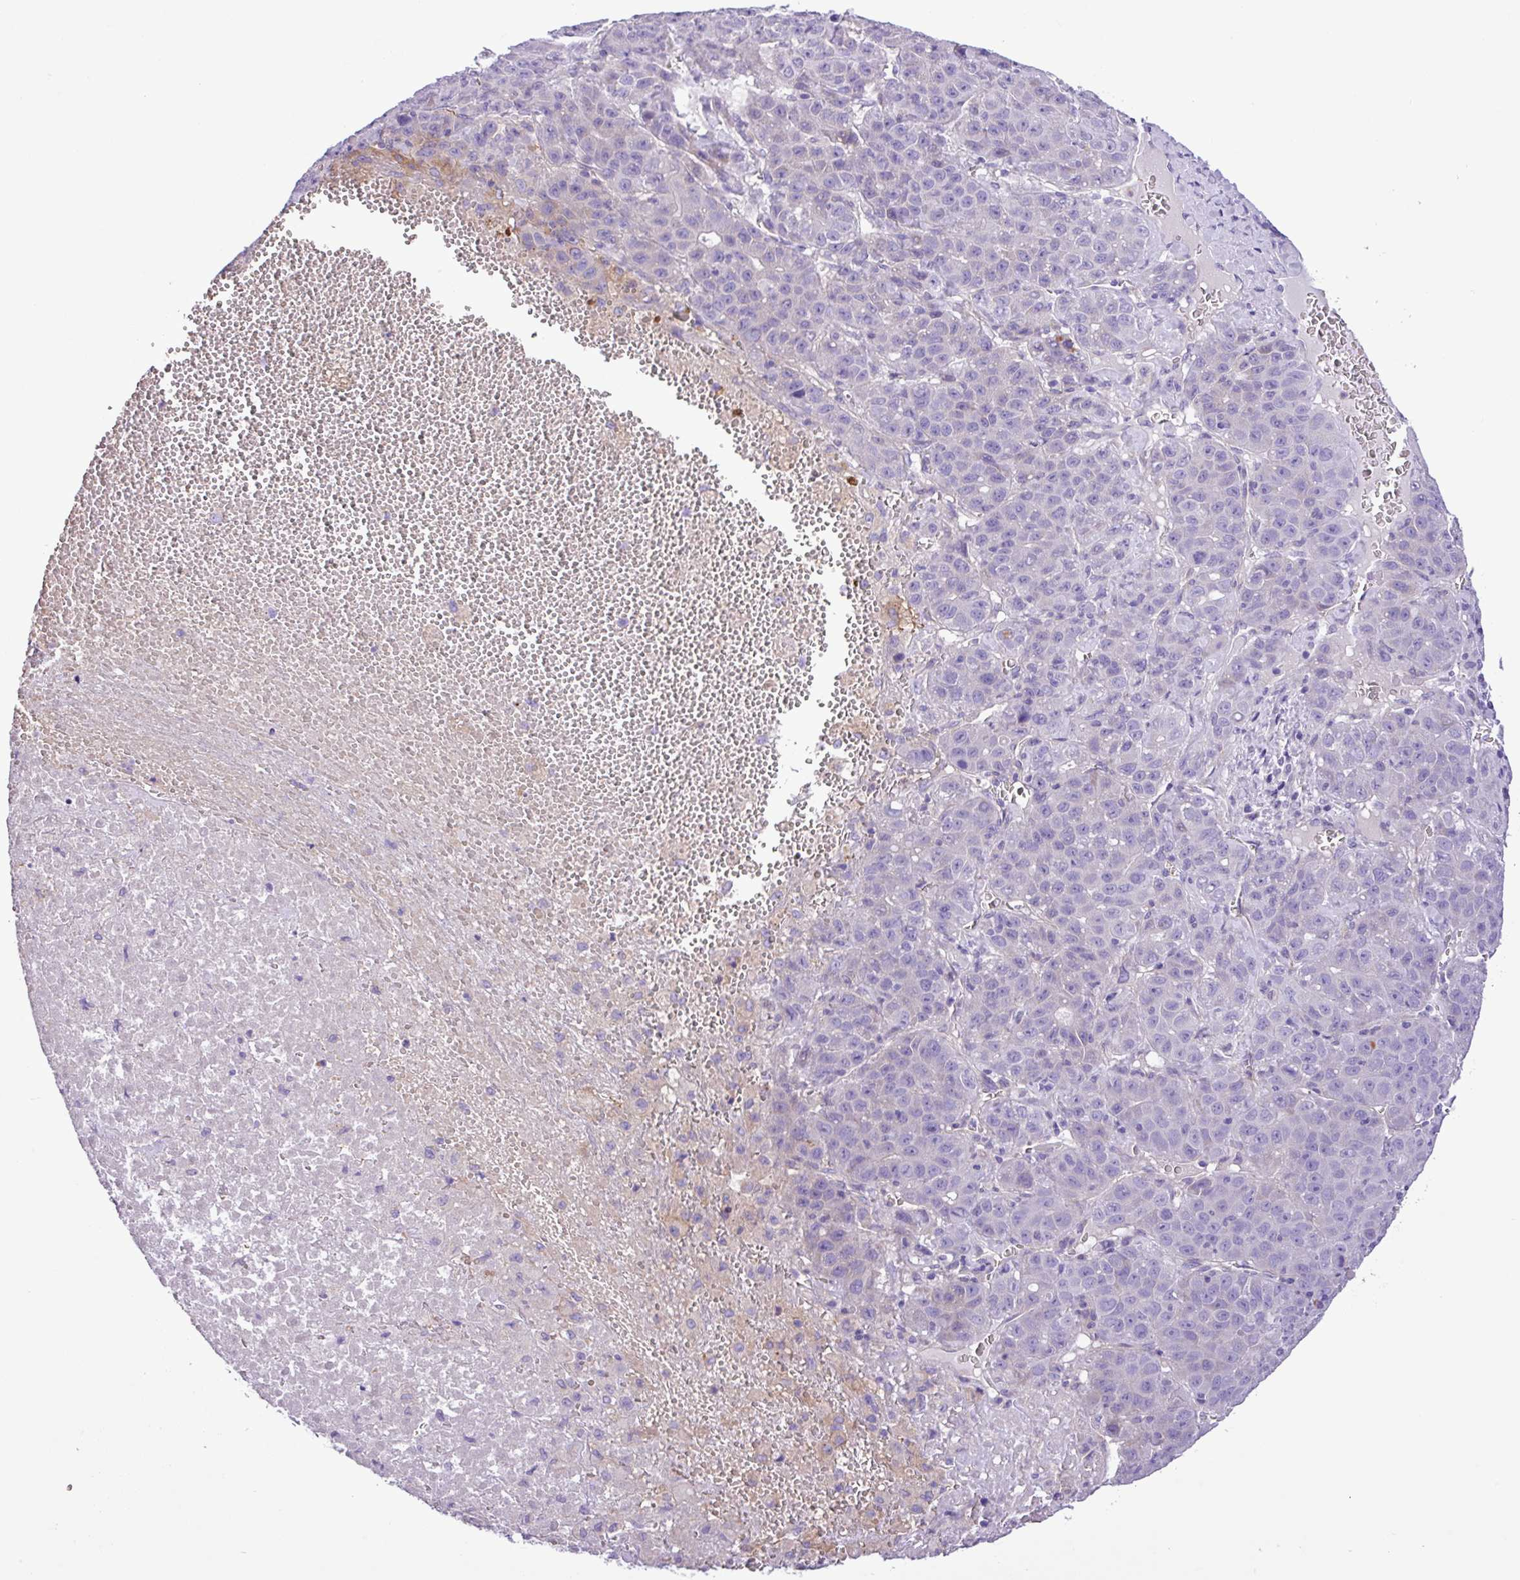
{"staining": {"intensity": "negative", "quantity": "none", "location": "none"}, "tissue": "liver cancer", "cell_type": "Tumor cells", "image_type": "cancer", "snomed": [{"axis": "morphology", "description": "Carcinoma, Hepatocellular, NOS"}, {"axis": "topography", "description": "Liver"}], "caption": "DAB immunohistochemical staining of human liver cancer displays no significant expression in tumor cells.", "gene": "C11orf91", "patient": {"sex": "female", "age": 53}}